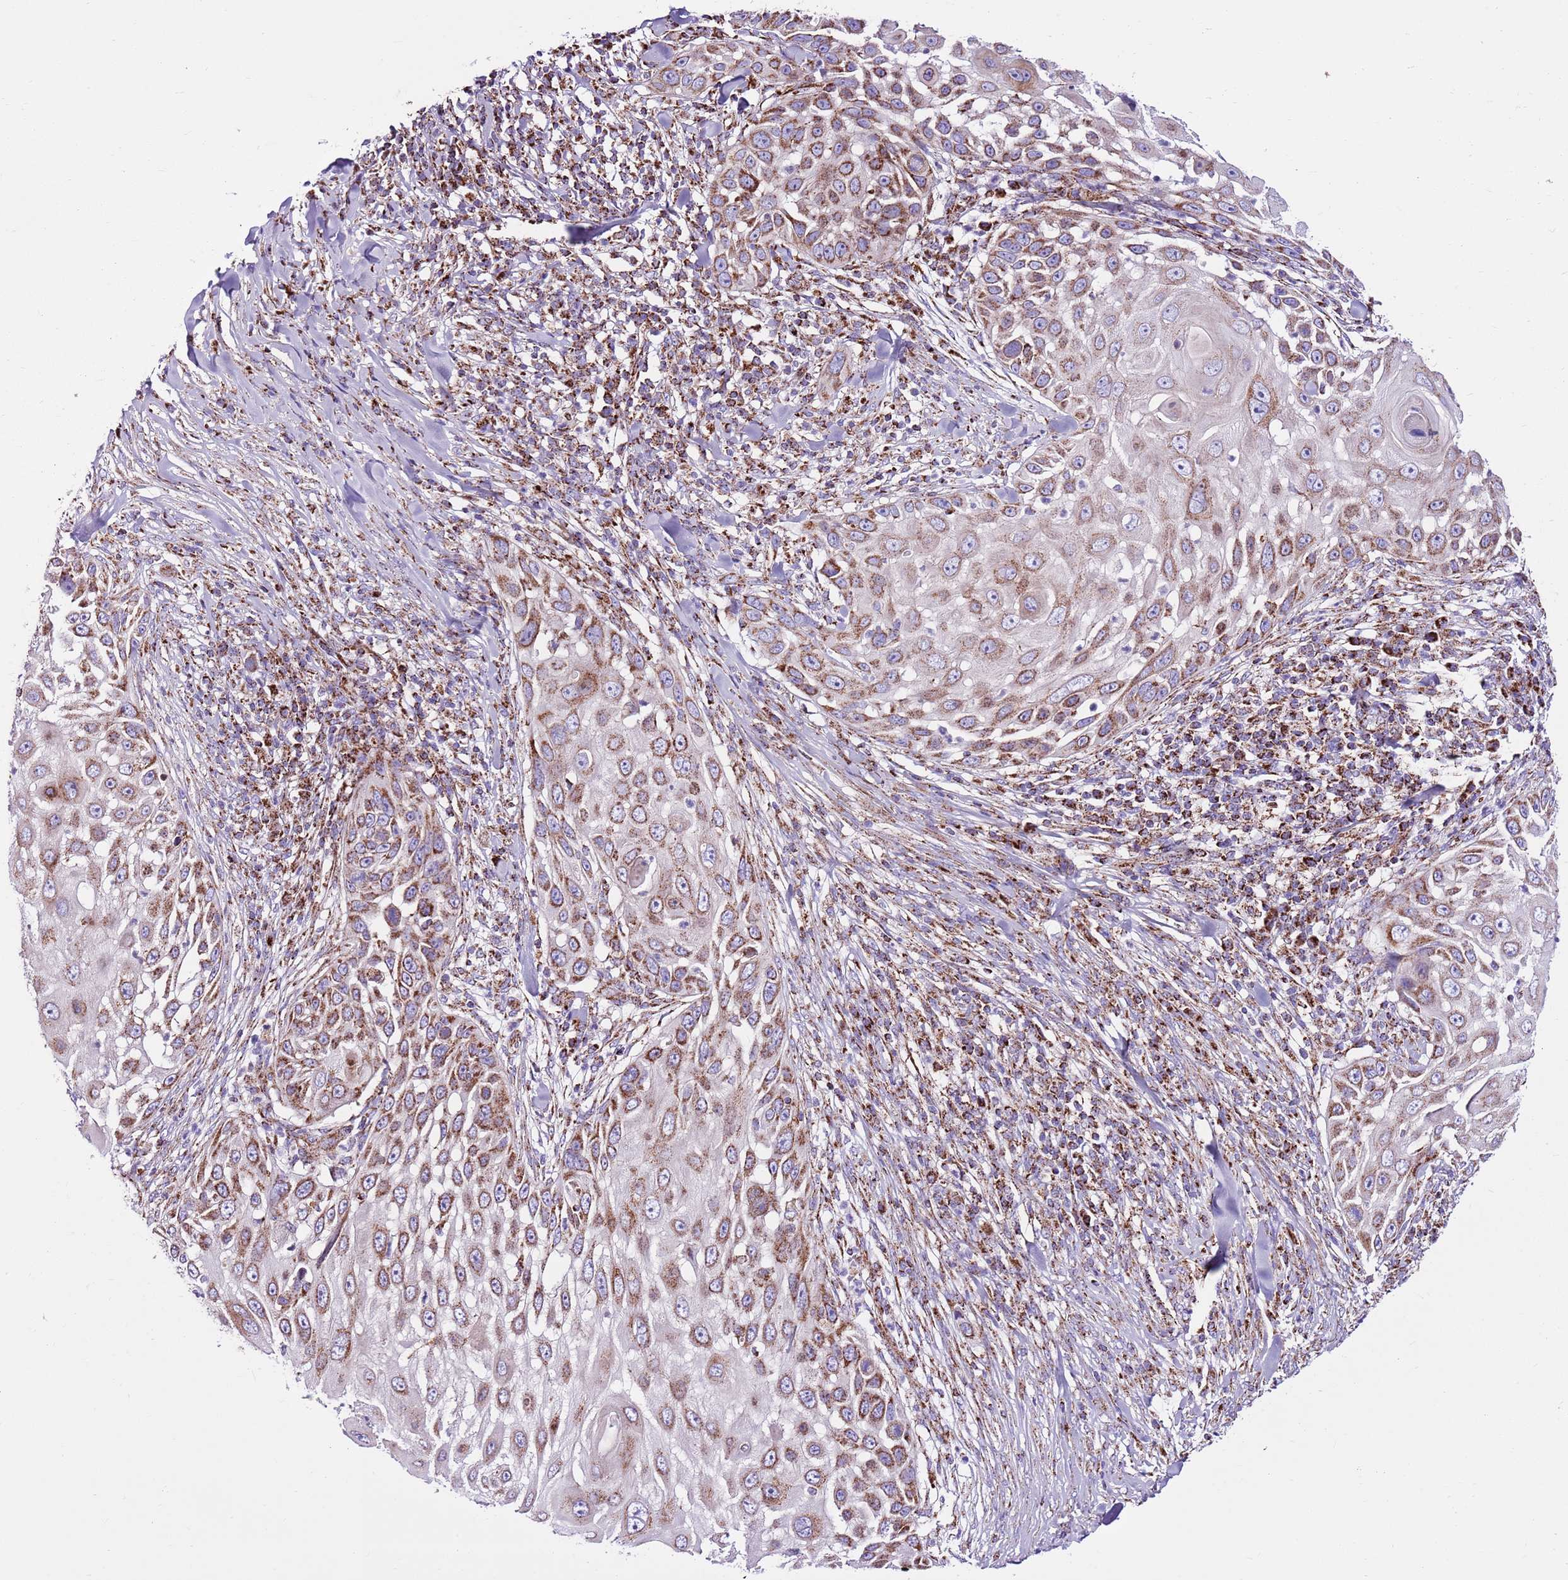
{"staining": {"intensity": "moderate", "quantity": ">75%", "location": "cytoplasmic/membranous"}, "tissue": "skin cancer", "cell_type": "Tumor cells", "image_type": "cancer", "snomed": [{"axis": "morphology", "description": "Squamous cell carcinoma, NOS"}, {"axis": "topography", "description": "Skin"}], "caption": "Protein staining demonstrates moderate cytoplasmic/membranous expression in approximately >75% of tumor cells in skin cancer (squamous cell carcinoma).", "gene": "HECTD4", "patient": {"sex": "female", "age": 44}}